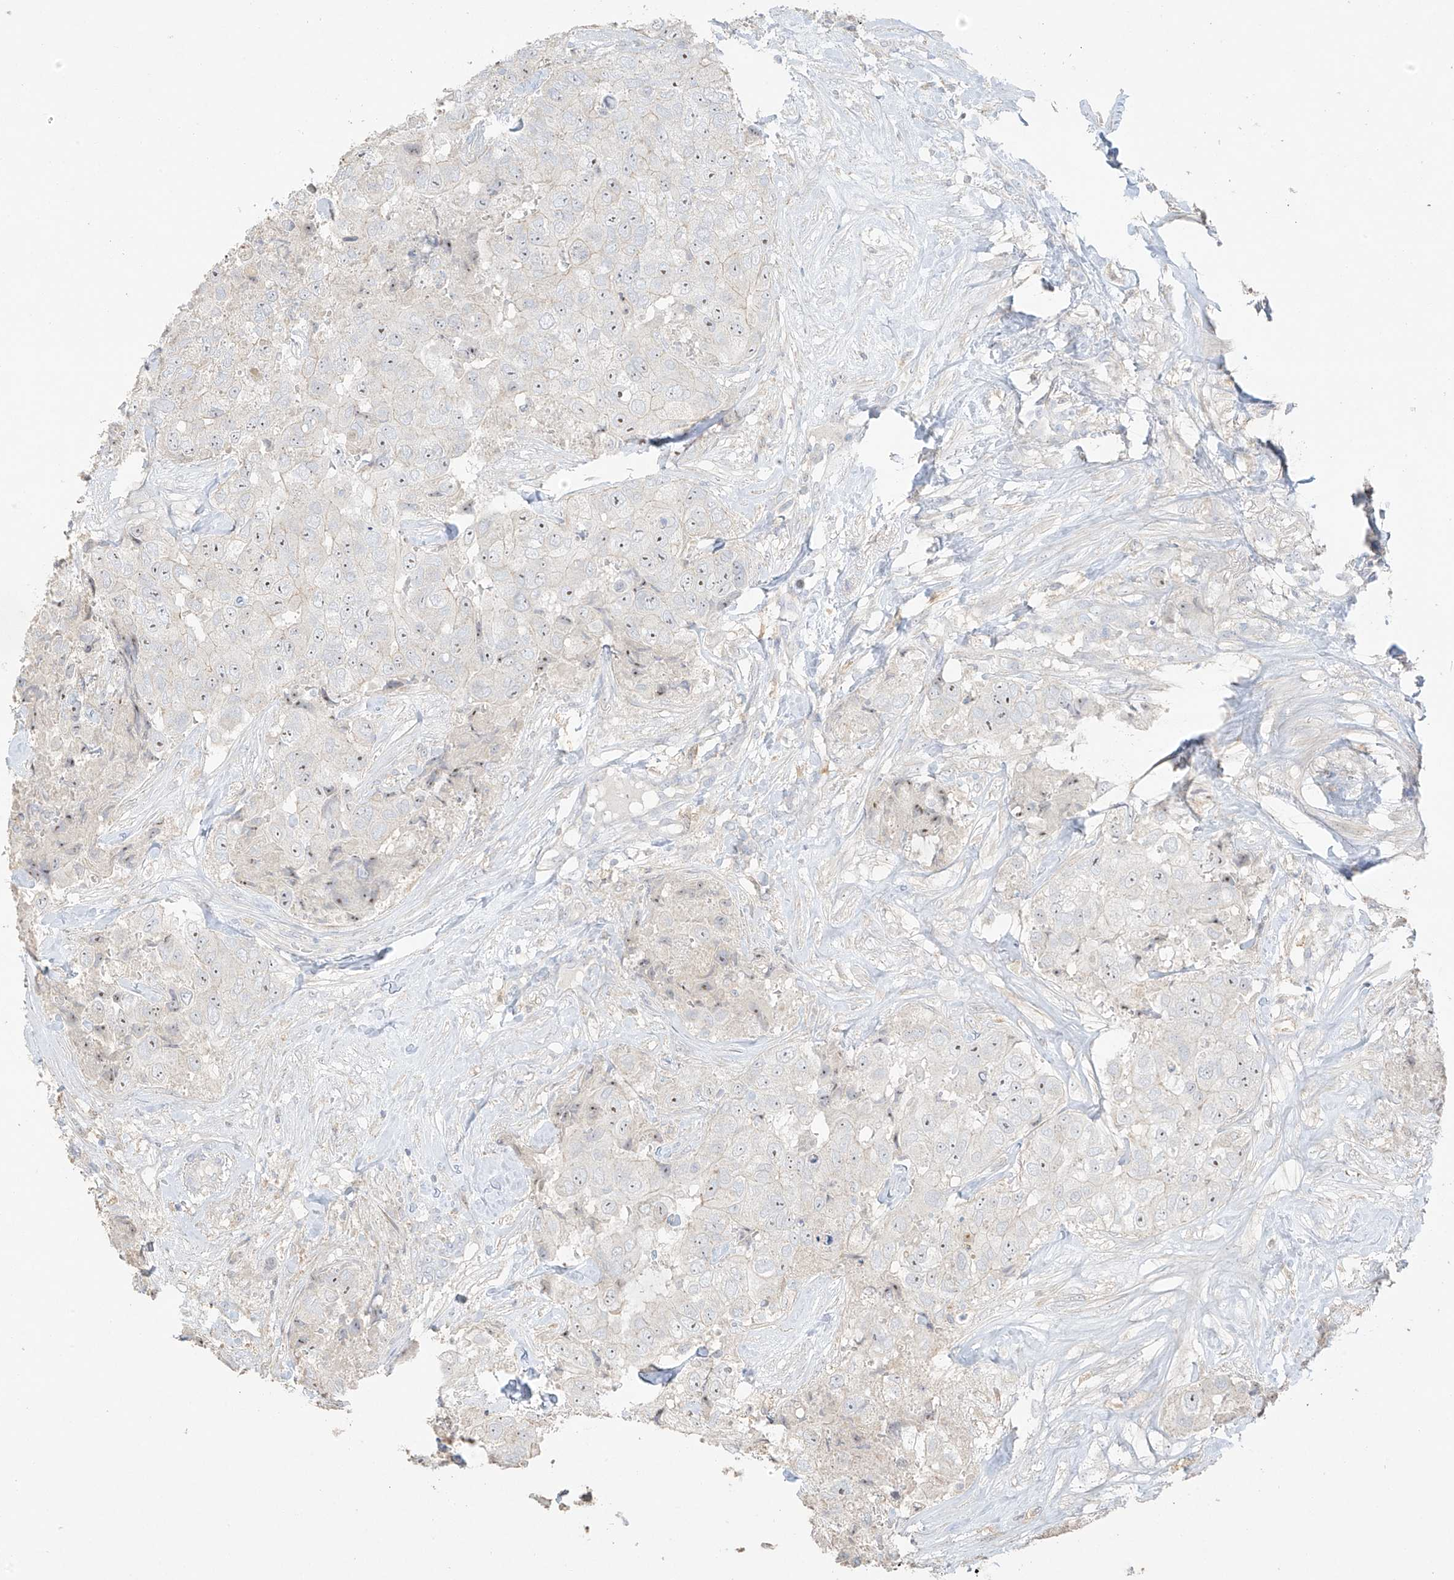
{"staining": {"intensity": "moderate", "quantity": ">75%", "location": "nuclear"}, "tissue": "breast cancer", "cell_type": "Tumor cells", "image_type": "cancer", "snomed": [{"axis": "morphology", "description": "Duct carcinoma"}, {"axis": "topography", "description": "Breast"}], "caption": "Immunohistochemistry (IHC) of breast infiltrating ductal carcinoma demonstrates medium levels of moderate nuclear staining in approximately >75% of tumor cells.", "gene": "ZBTB41", "patient": {"sex": "female", "age": 62}}